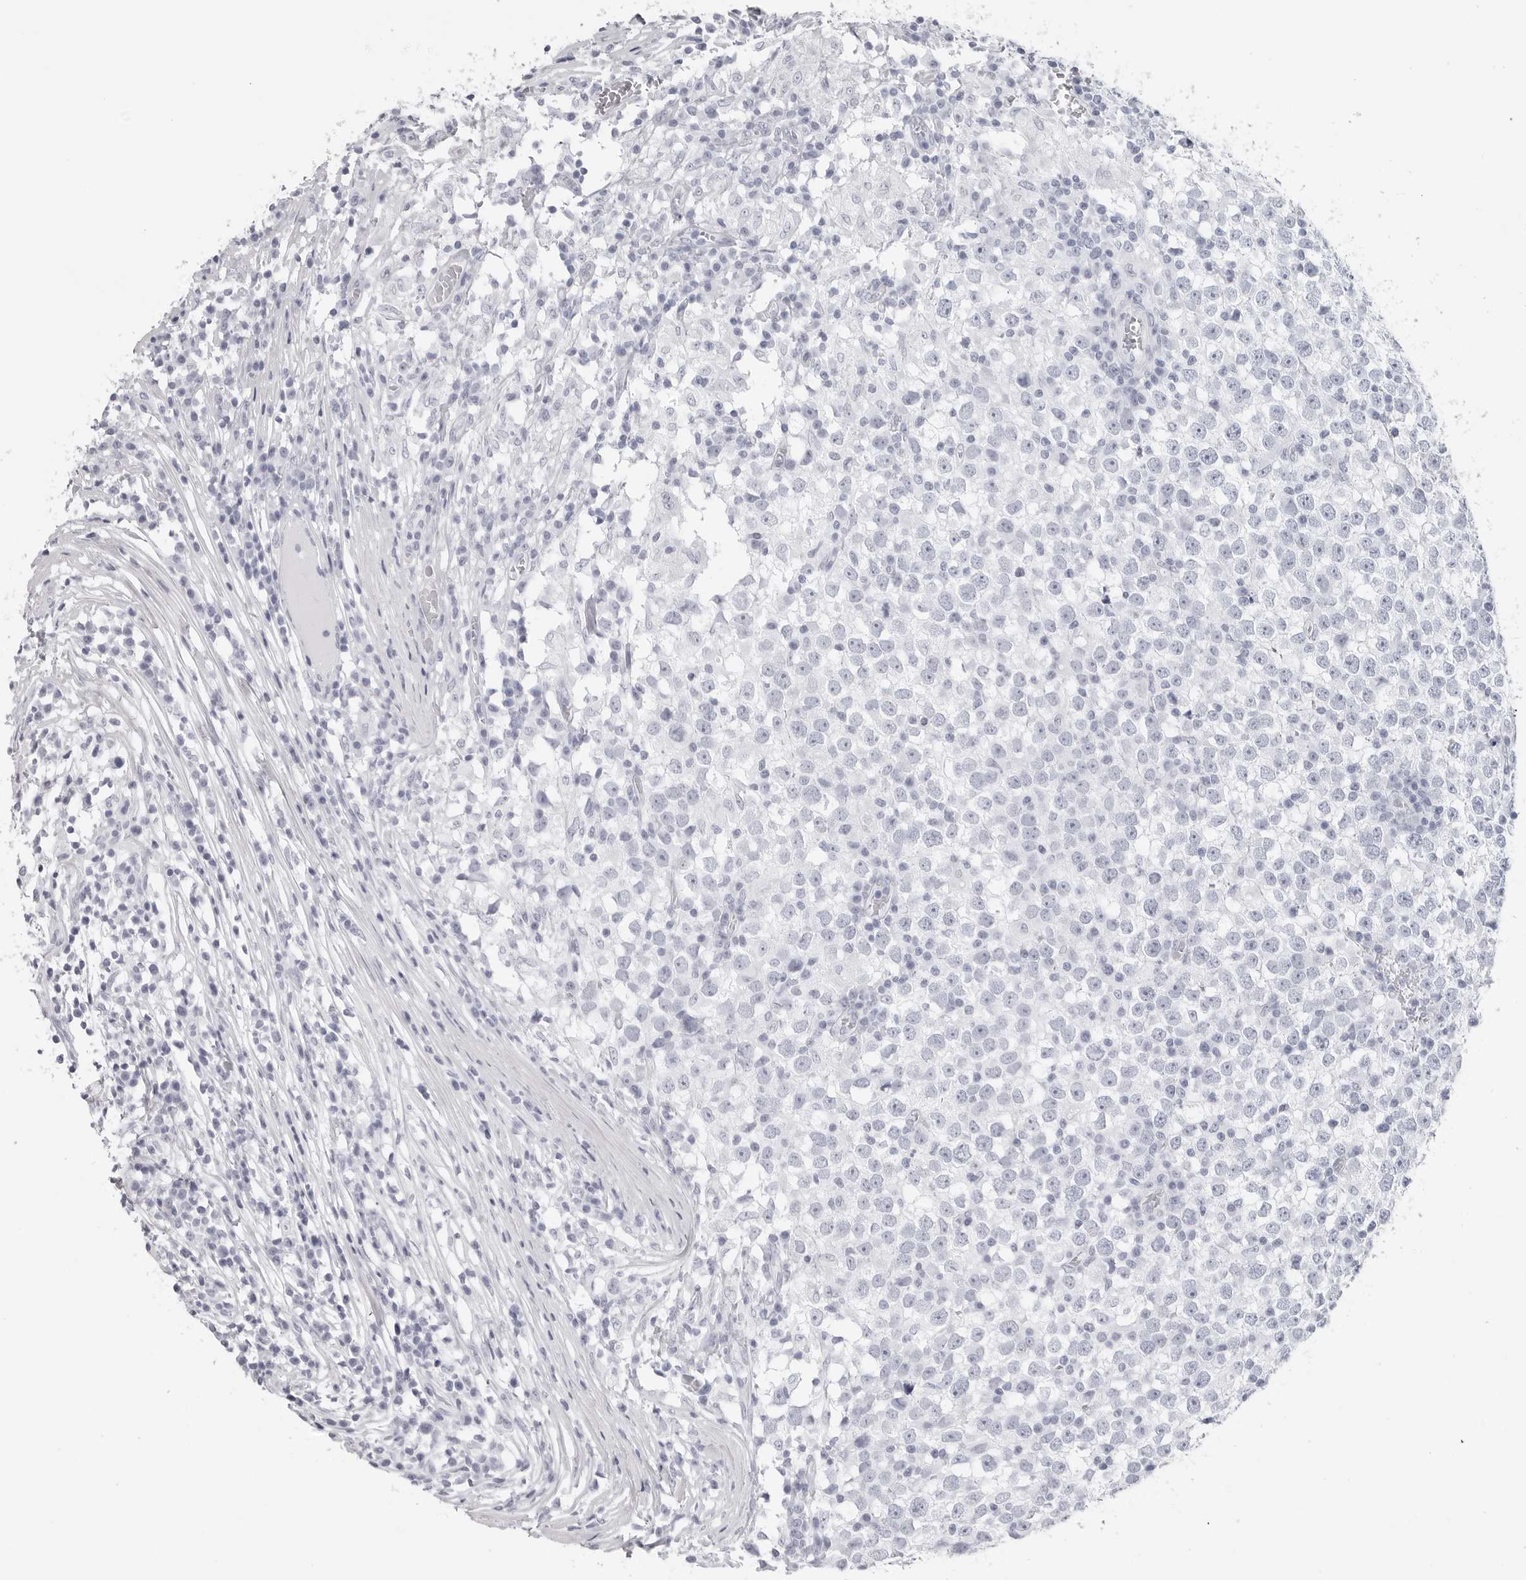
{"staining": {"intensity": "negative", "quantity": "none", "location": "none"}, "tissue": "testis cancer", "cell_type": "Tumor cells", "image_type": "cancer", "snomed": [{"axis": "morphology", "description": "Seminoma, NOS"}, {"axis": "topography", "description": "Testis"}], "caption": "Tumor cells show no significant protein expression in testis cancer.", "gene": "CST2", "patient": {"sex": "male", "age": 65}}